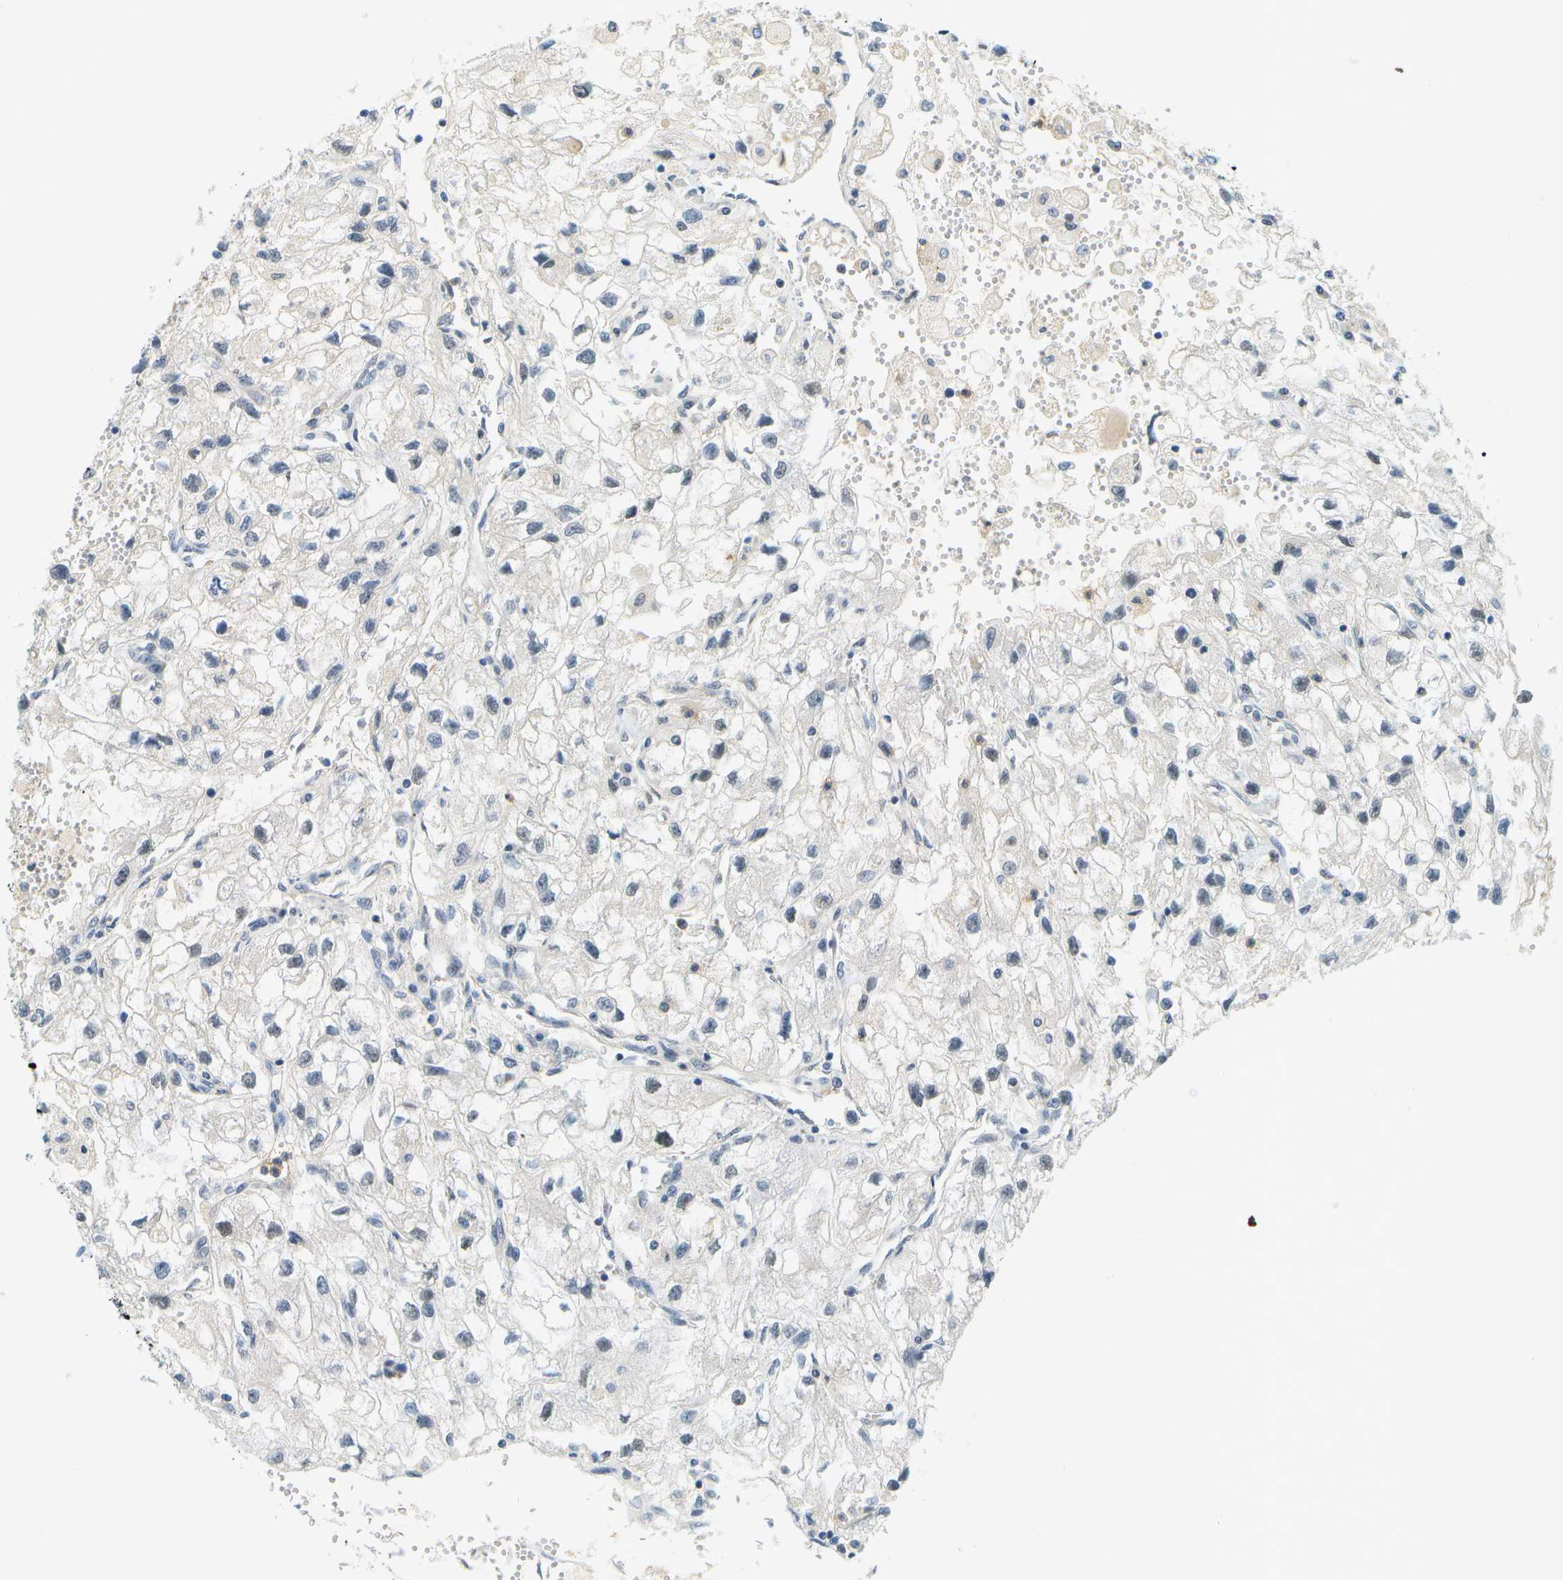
{"staining": {"intensity": "negative", "quantity": "none", "location": "none"}, "tissue": "renal cancer", "cell_type": "Tumor cells", "image_type": "cancer", "snomed": [{"axis": "morphology", "description": "Adenocarcinoma, NOS"}, {"axis": "topography", "description": "Kidney"}], "caption": "A histopathology image of human renal cancer (adenocarcinoma) is negative for staining in tumor cells.", "gene": "RASGRP2", "patient": {"sex": "female", "age": 70}}